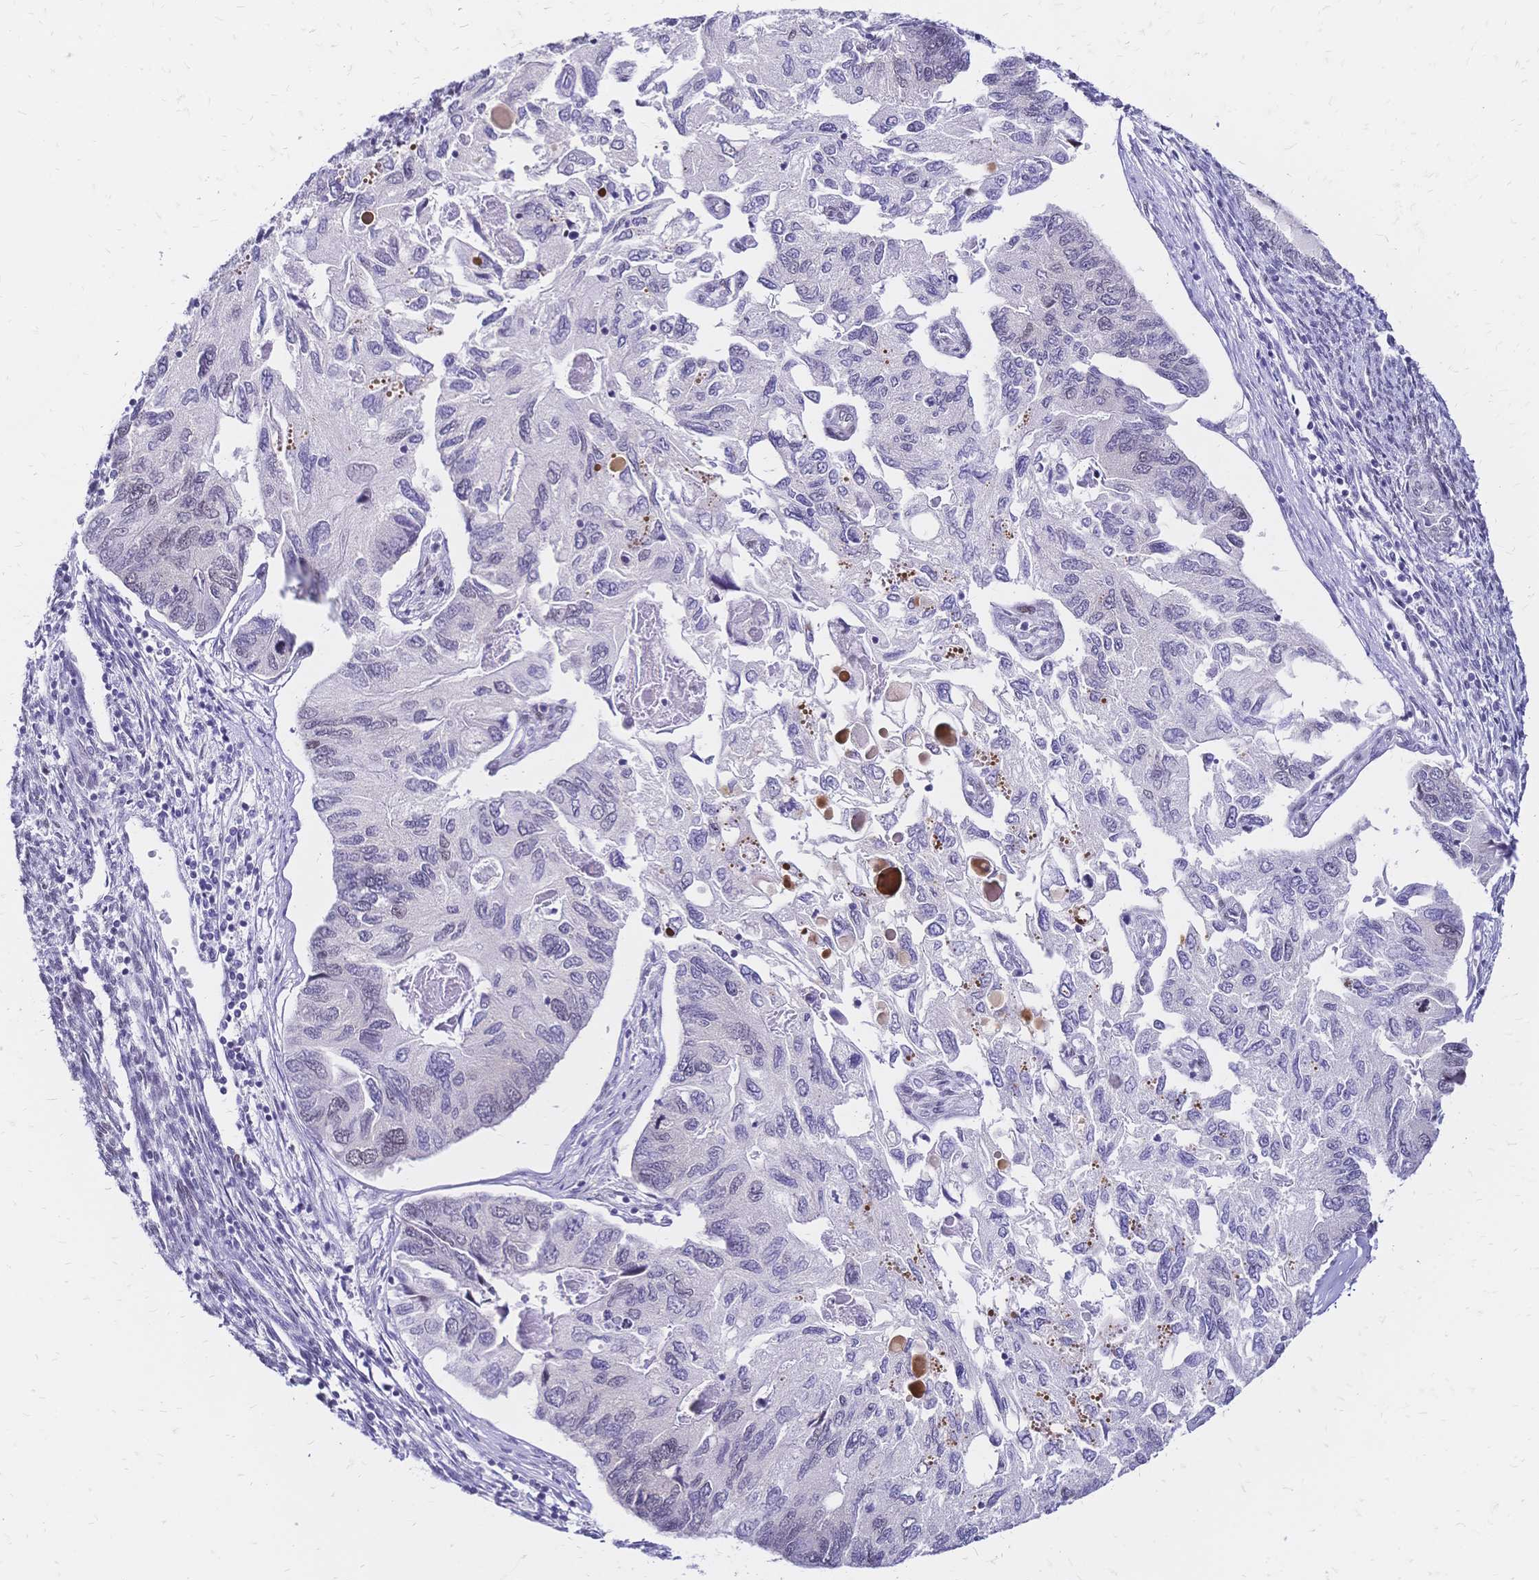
{"staining": {"intensity": "weak", "quantity": "<25%", "location": "nuclear"}, "tissue": "endometrial cancer", "cell_type": "Tumor cells", "image_type": "cancer", "snomed": [{"axis": "morphology", "description": "Carcinoma, NOS"}, {"axis": "topography", "description": "Uterus"}], "caption": "IHC histopathology image of human endometrial carcinoma stained for a protein (brown), which exhibits no staining in tumor cells.", "gene": "NFIC", "patient": {"sex": "female", "age": 76}}